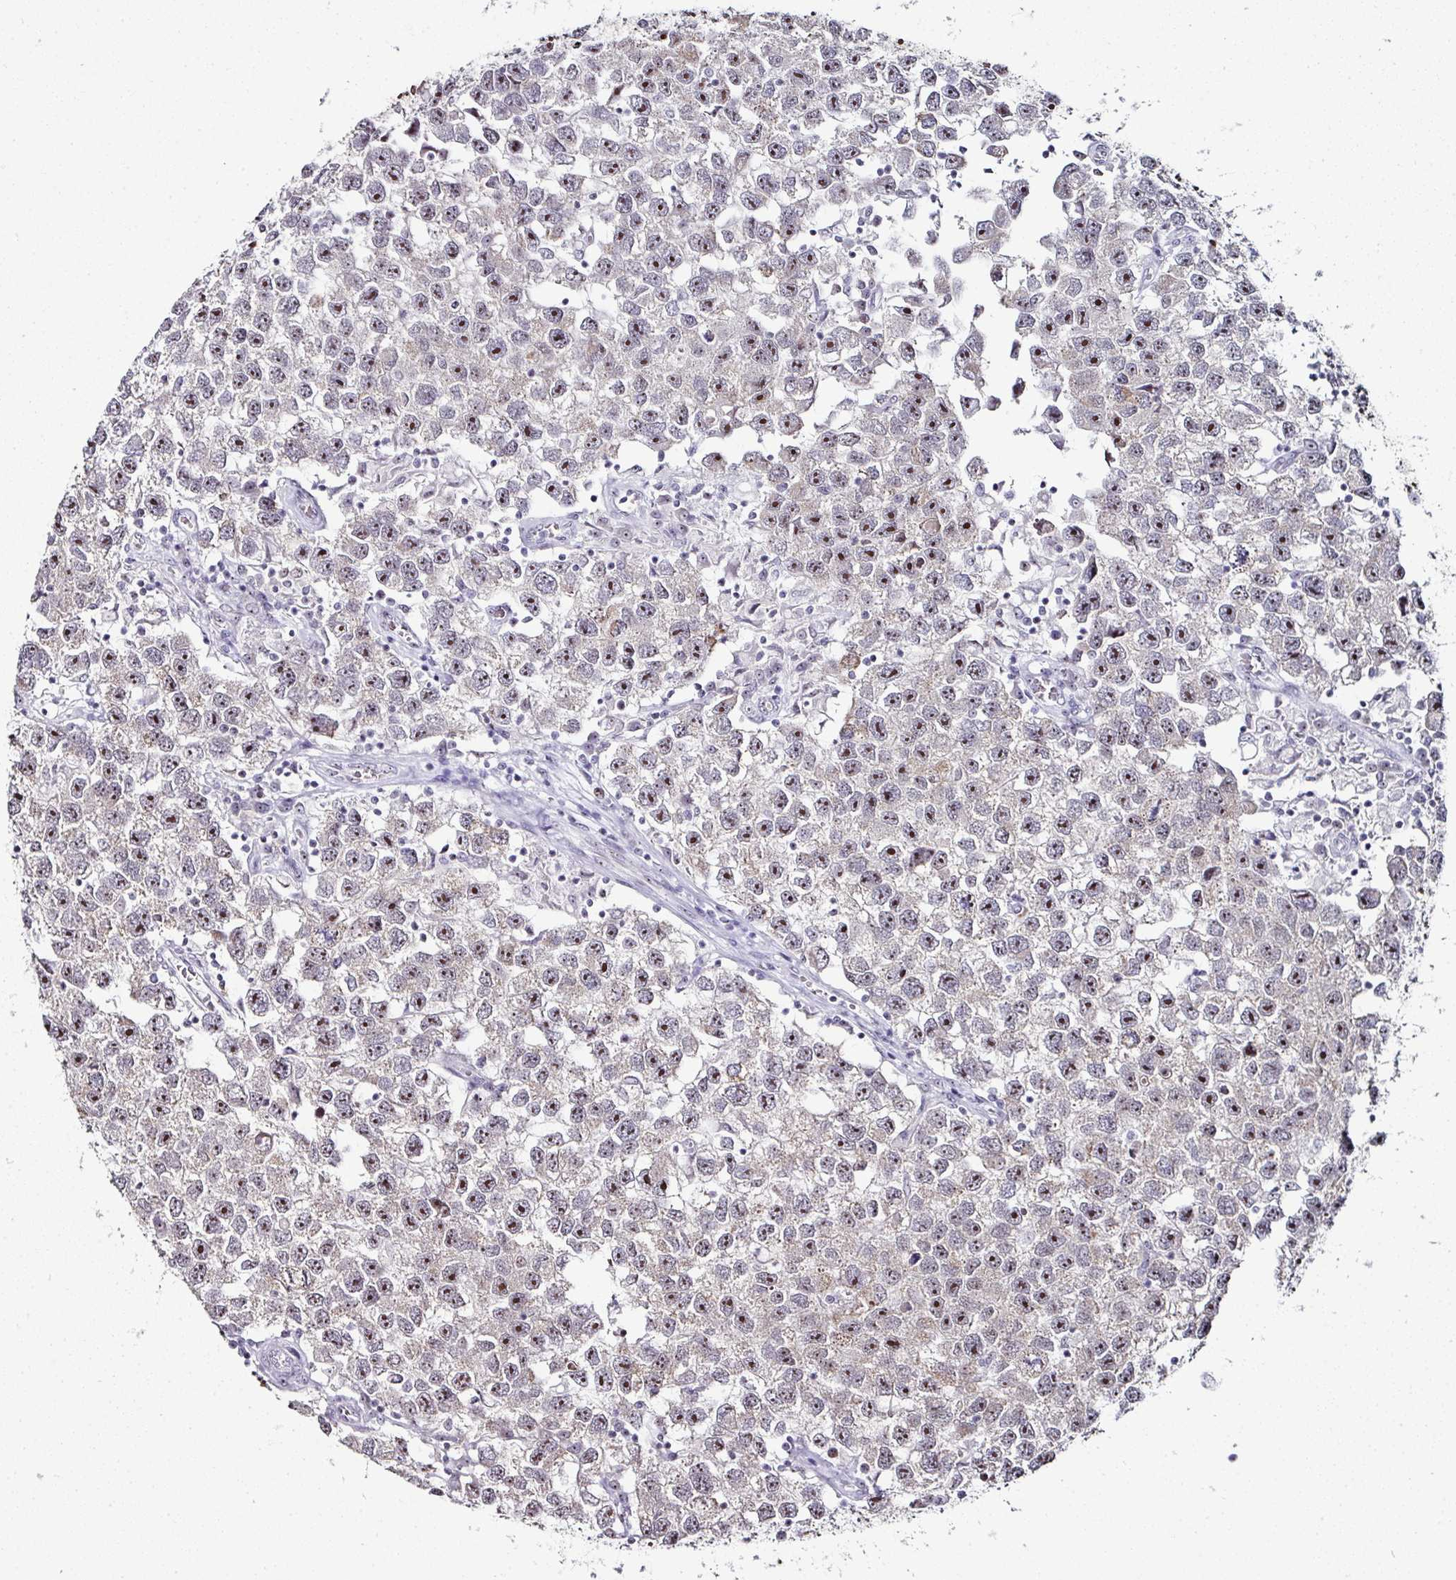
{"staining": {"intensity": "moderate", "quantity": ">75%", "location": "nuclear"}, "tissue": "testis cancer", "cell_type": "Tumor cells", "image_type": "cancer", "snomed": [{"axis": "morphology", "description": "Seminoma, NOS"}, {"axis": "topography", "description": "Testis"}], "caption": "Human testis cancer (seminoma) stained with a brown dye demonstrates moderate nuclear positive staining in about >75% of tumor cells.", "gene": "NACC2", "patient": {"sex": "male", "age": 26}}